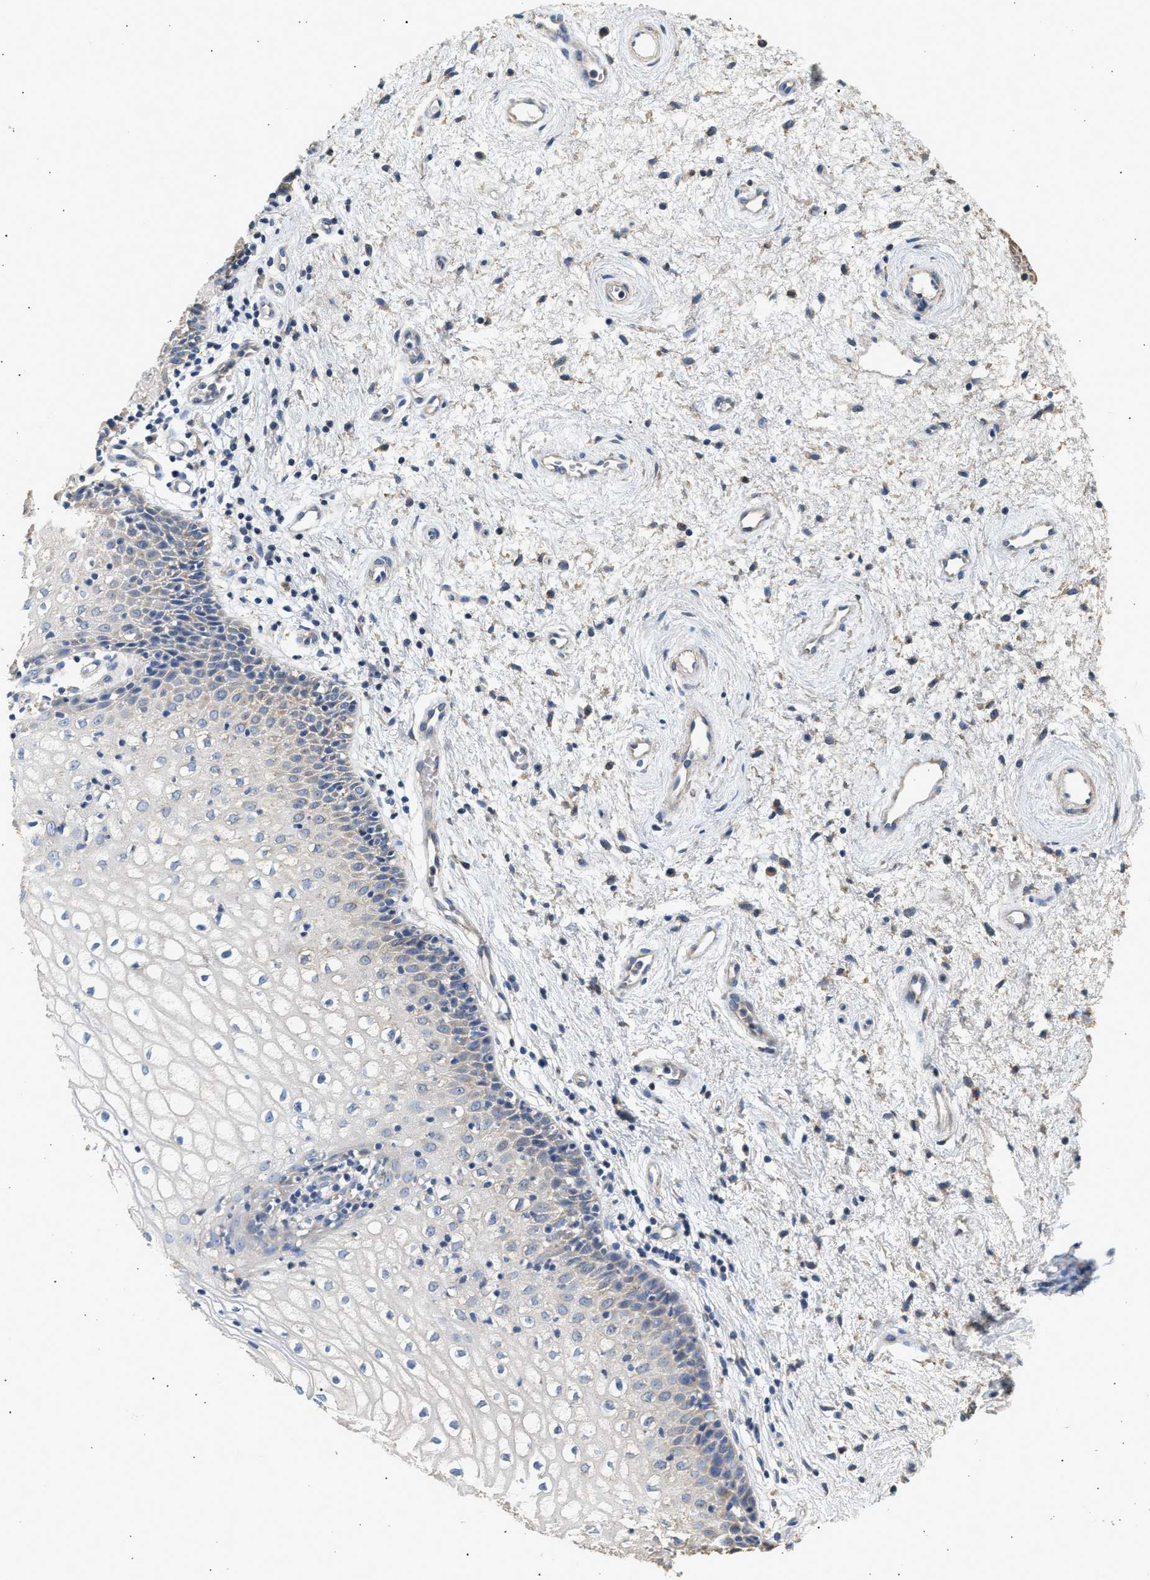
{"staining": {"intensity": "negative", "quantity": "none", "location": "none"}, "tissue": "vagina", "cell_type": "Squamous epithelial cells", "image_type": "normal", "snomed": [{"axis": "morphology", "description": "Normal tissue, NOS"}, {"axis": "topography", "description": "Vagina"}], "caption": "Photomicrograph shows no significant protein staining in squamous epithelial cells of benign vagina.", "gene": "WDR31", "patient": {"sex": "female", "age": 34}}